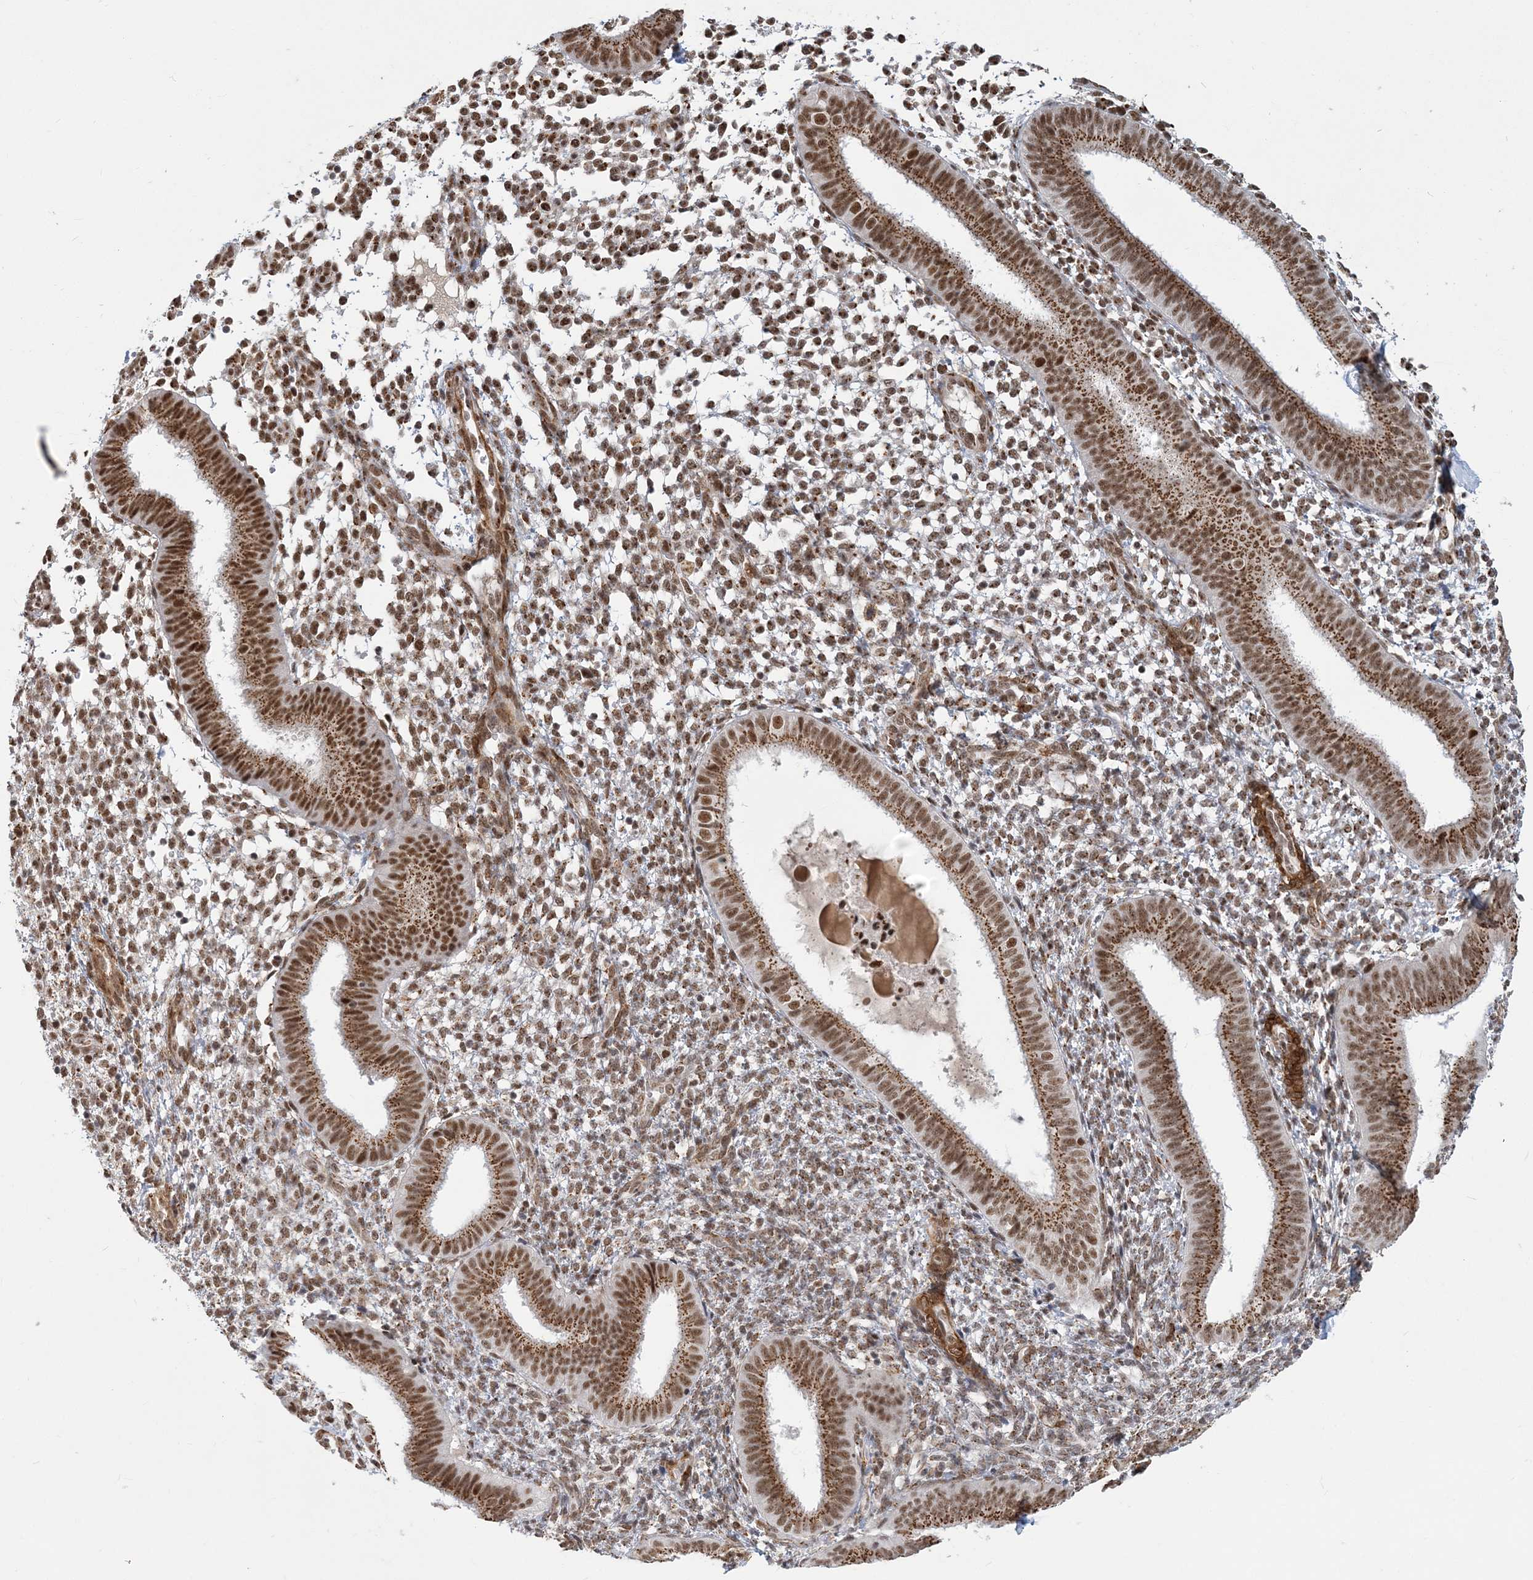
{"staining": {"intensity": "moderate", "quantity": ">75%", "location": "nuclear"}, "tissue": "endometrium", "cell_type": "Cells in endometrial stroma", "image_type": "normal", "snomed": [{"axis": "morphology", "description": "Normal tissue, NOS"}, {"axis": "topography", "description": "Uterus"}, {"axis": "topography", "description": "Endometrium"}], "caption": "Moderate nuclear expression for a protein is appreciated in approximately >75% of cells in endometrial stroma of normal endometrium using immunohistochemistry.", "gene": "PLRG1", "patient": {"sex": "female", "age": 48}}